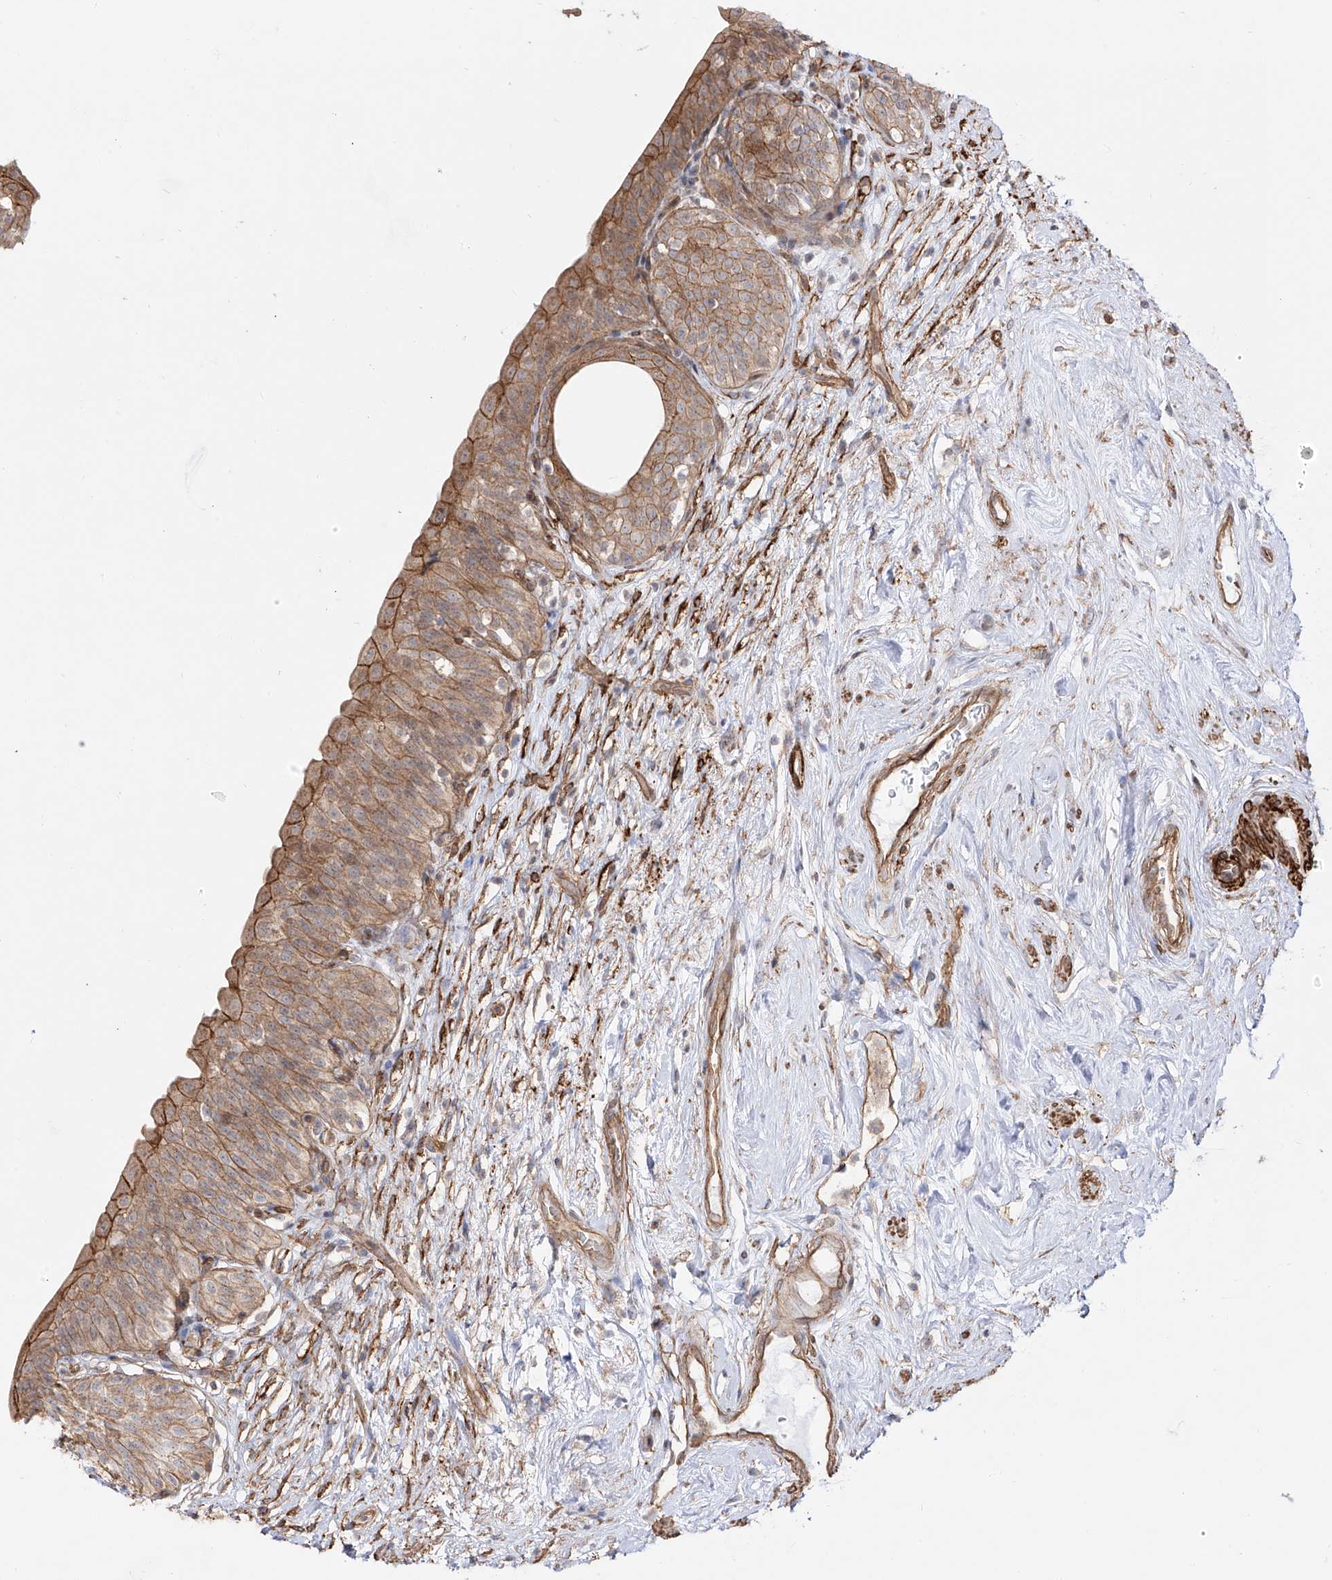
{"staining": {"intensity": "moderate", "quantity": ">75%", "location": "cytoplasmic/membranous"}, "tissue": "urinary bladder", "cell_type": "Urothelial cells", "image_type": "normal", "snomed": [{"axis": "morphology", "description": "Normal tissue, NOS"}, {"axis": "topography", "description": "Urinary bladder"}], "caption": "Human urinary bladder stained for a protein (brown) reveals moderate cytoplasmic/membranous positive staining in approximately >75% of urothelial cells.", "gene": "ZNF180", "patient": {"sex": "male", "age": 83}}